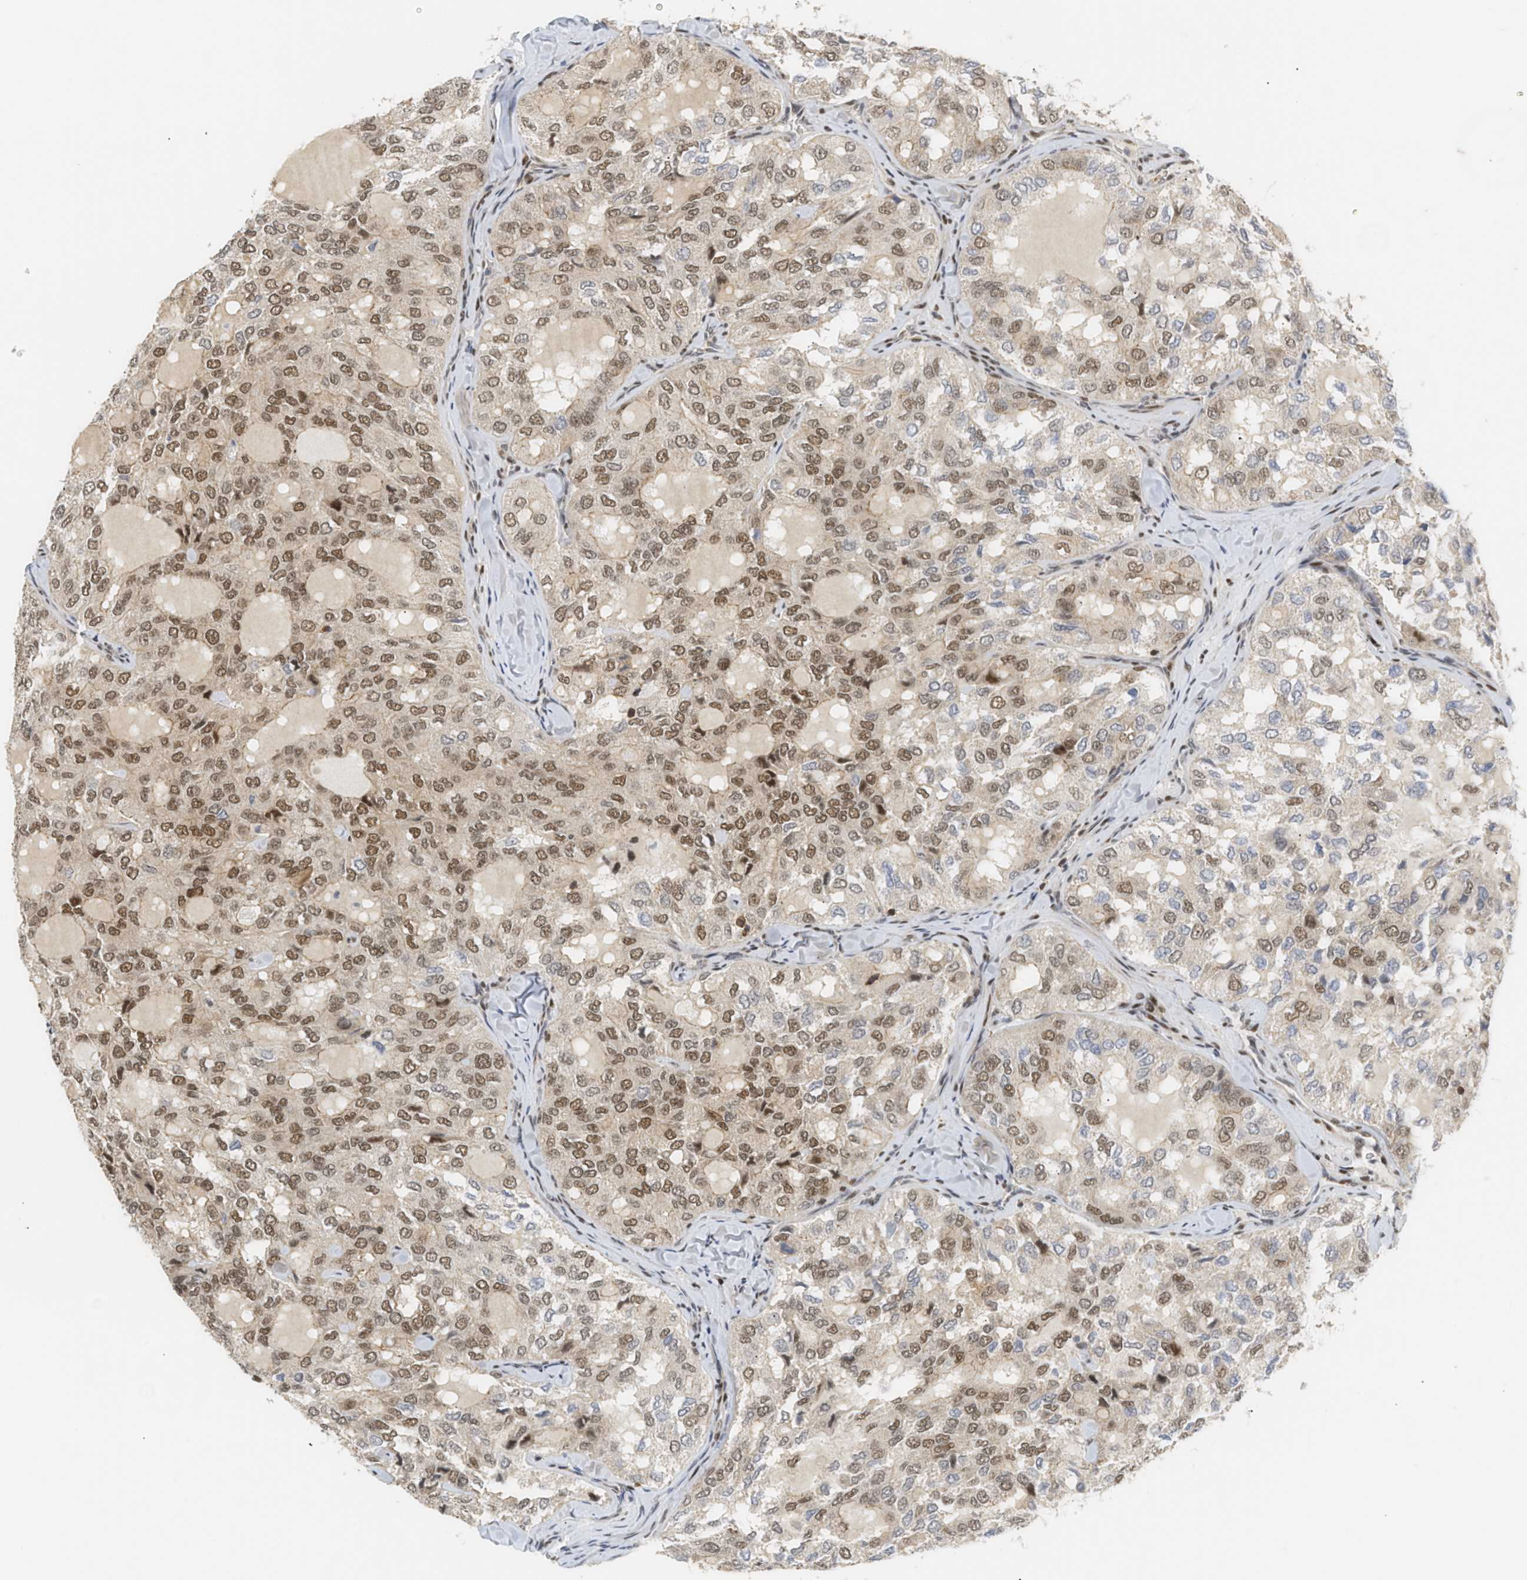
{"staining": {"intensity": "moderate", "quantity": ">75%", "location": "nuclear"}, "tissue": "thyroid cancer", "cell_type": "Tumor cells", "image_type": "cancer", "snomed": [{"axis": "morphology", "description": "Follicular adenoma carcinoma, NOS"}, {"axis": "topography", "description": "Thyroid gland"}], "caption": "Immunohistochemical staining of human follicular adenoma carcinoma (thyroid) shows medium levels of moderate nuclear protein expression in about >75% of tumor cells.", "gene": "SSBP2", "patient": {"sex": "male", "age": 75}}